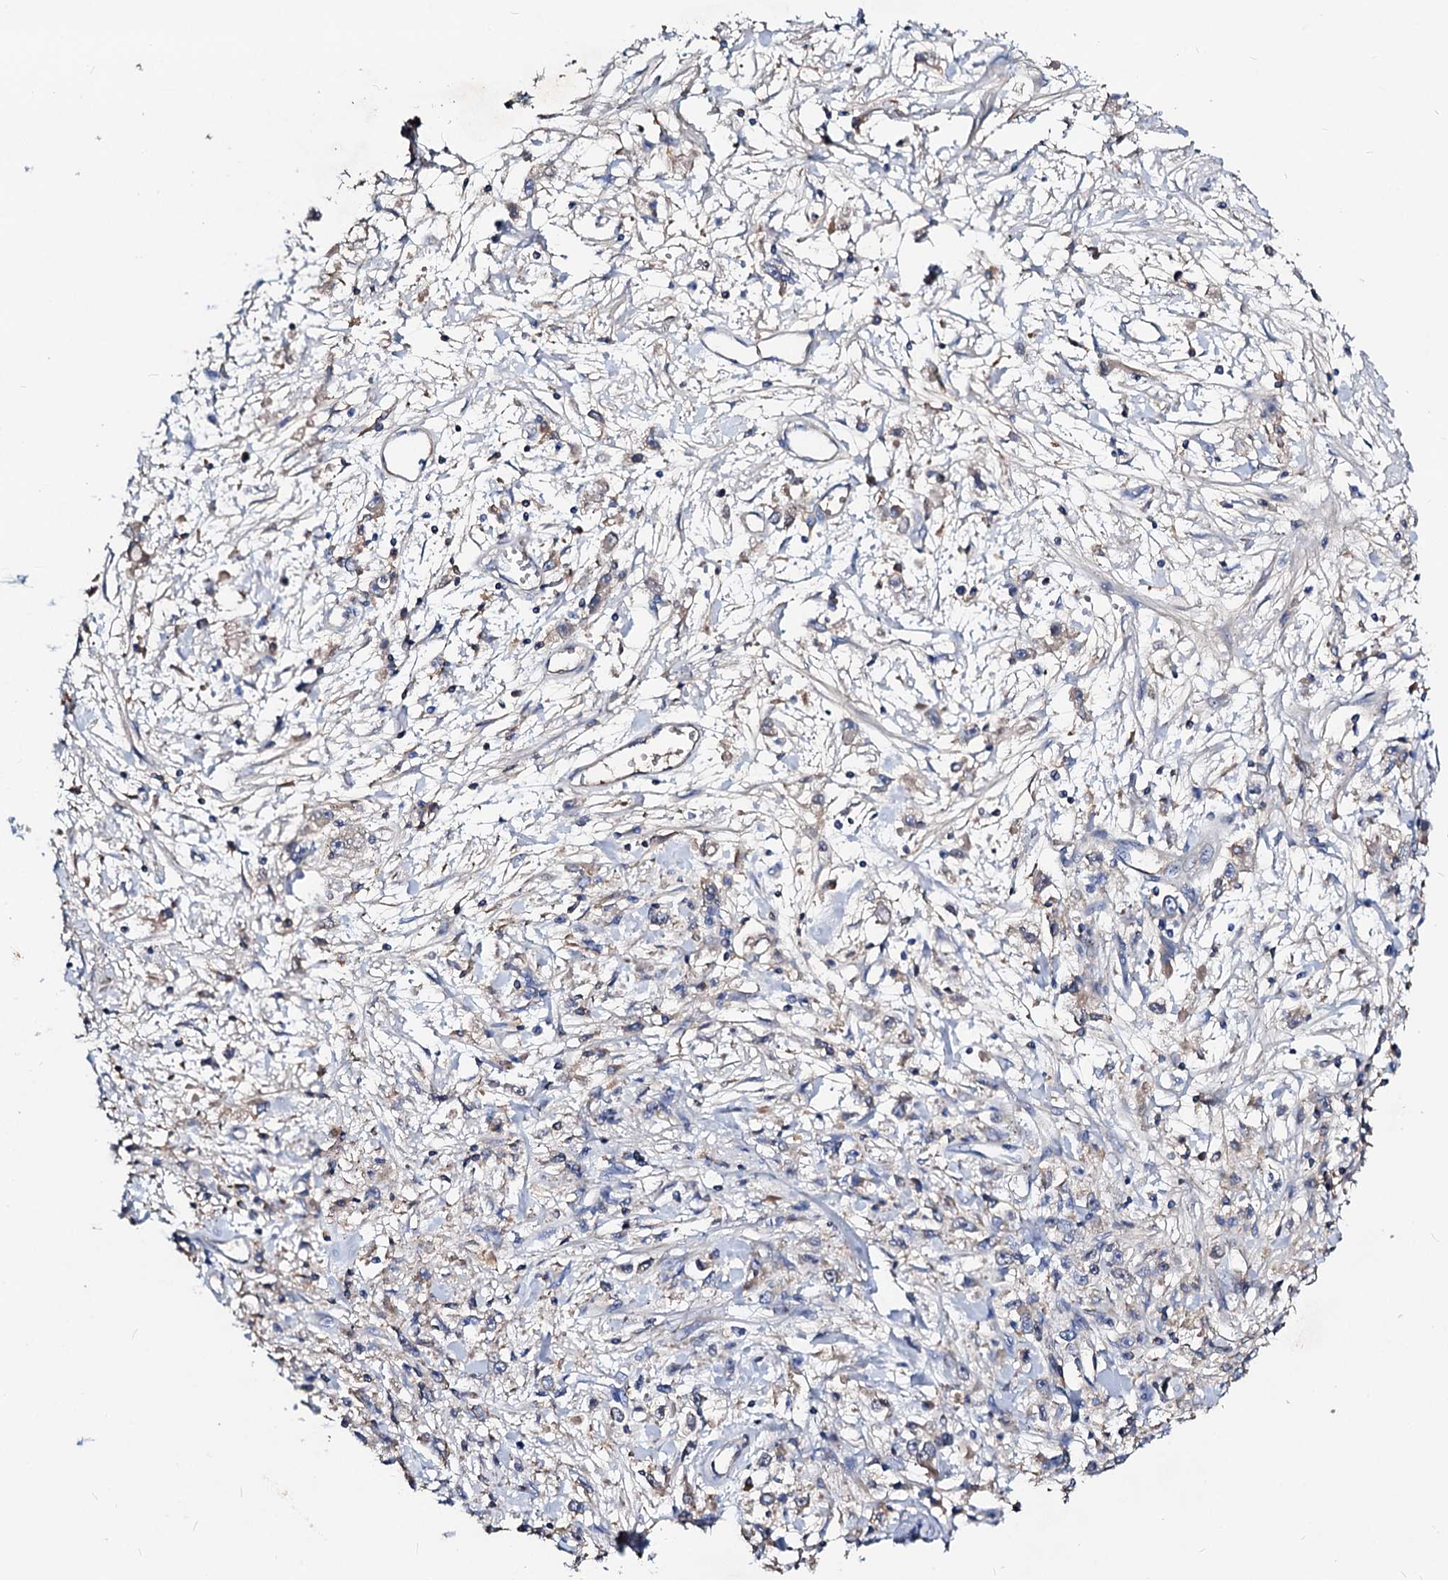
{"staining": {"intensity": "weak", "quantity": "<25%", "location": "cytoplasmic/membranous"}, "tissue": "stomach cancer", "cell_type": "Tumor cells", "image_type": "cancer", "snomed": [{"axis": "morphology", "description": "Adenocarcinoma, NOS"}, {"axis": "topography", "description": "Stomach"}], "caption": "Immunohistochemistry (IHC) image of human adenocarcinoma (stomach) stained for a protein (brown), which shows no expression in tumor cells. (Brightfield microscopy of DAB (3,3'-diaminobenzidine) immunohistochemistry (IHC) at high magnification).", "gene": "ACY3", "patient": {"sex": "female", "age": 59}}